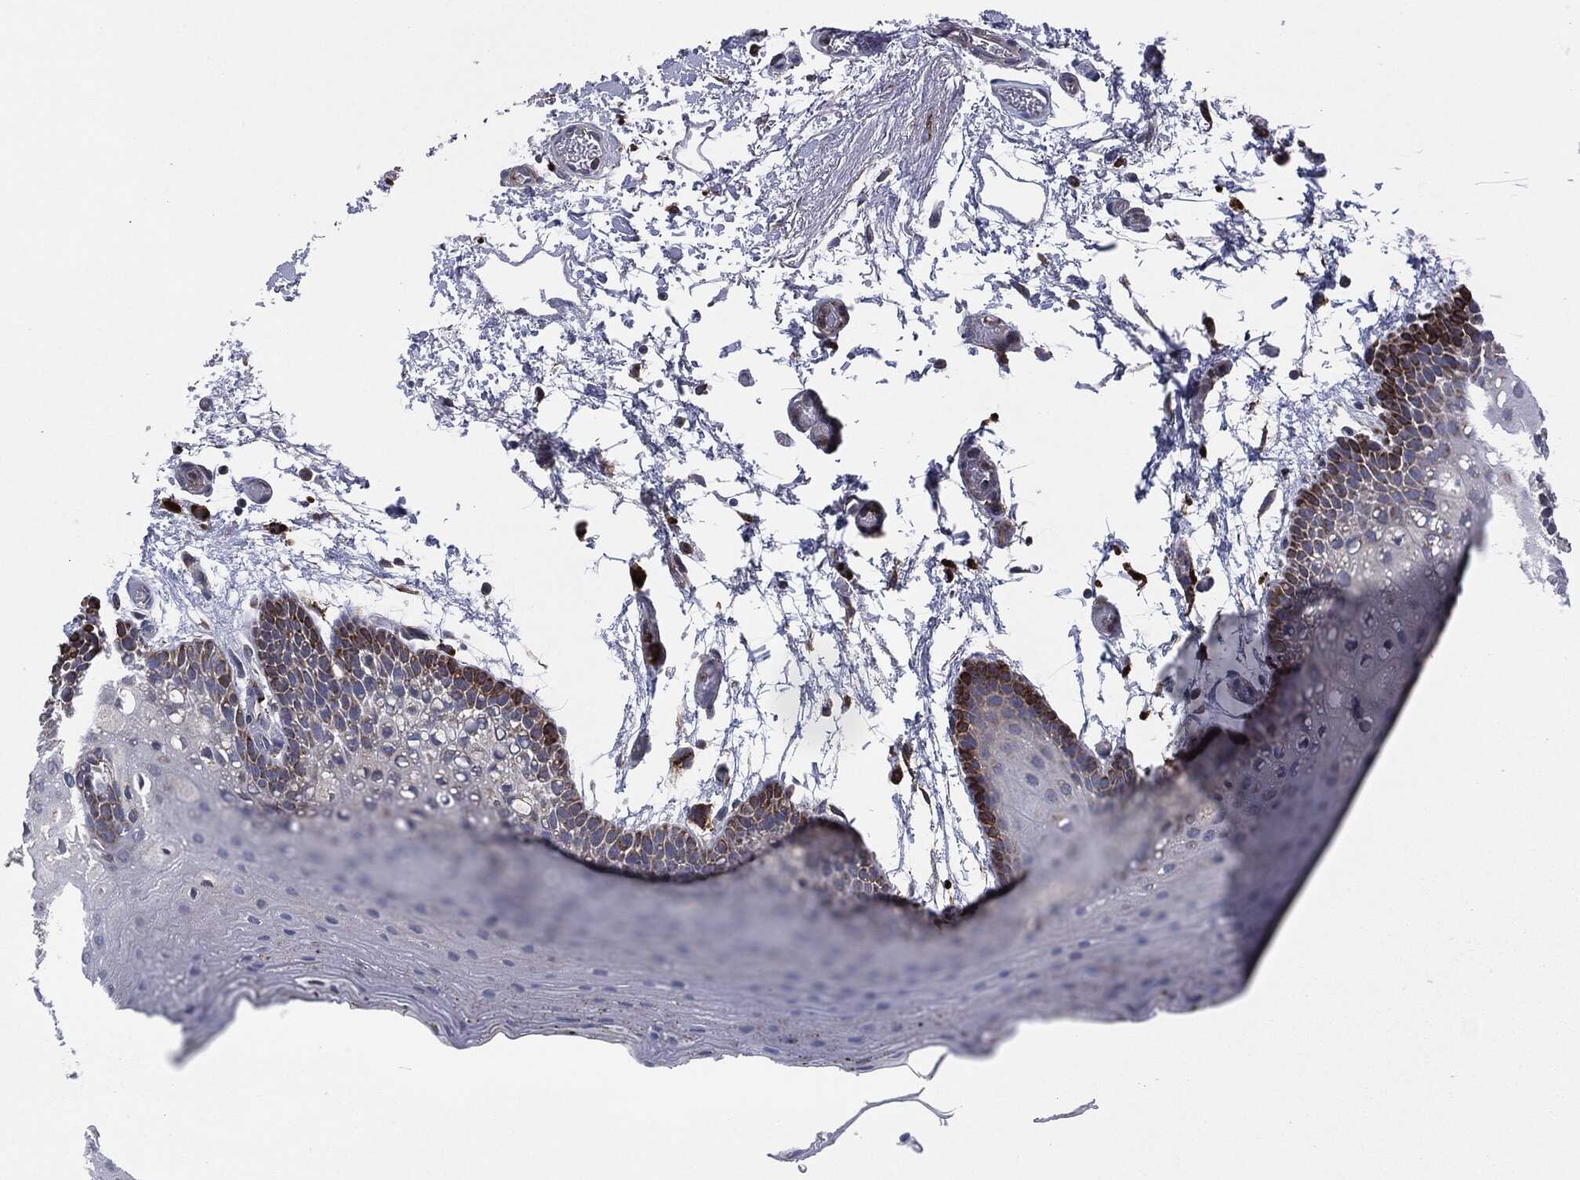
{"staining": {"intensity": "negative", "quantity": "none", "location": "none"}, "tissue": "oral mucosa", "cell_type": "Squamous epithelial cells", "image_type": "normal", "snomed": [{"axis": "morphology", "description": "Normal tissue, NOS"}, {"axis": "topography", "description": "Oral tissue"}], "caption": "Immunohistochemistry of unremarkable oral mucosa shows no staining in squamous epithelial cells.", "gene": "TMEM11", "patient": {"sex": "male", "age": 62}}